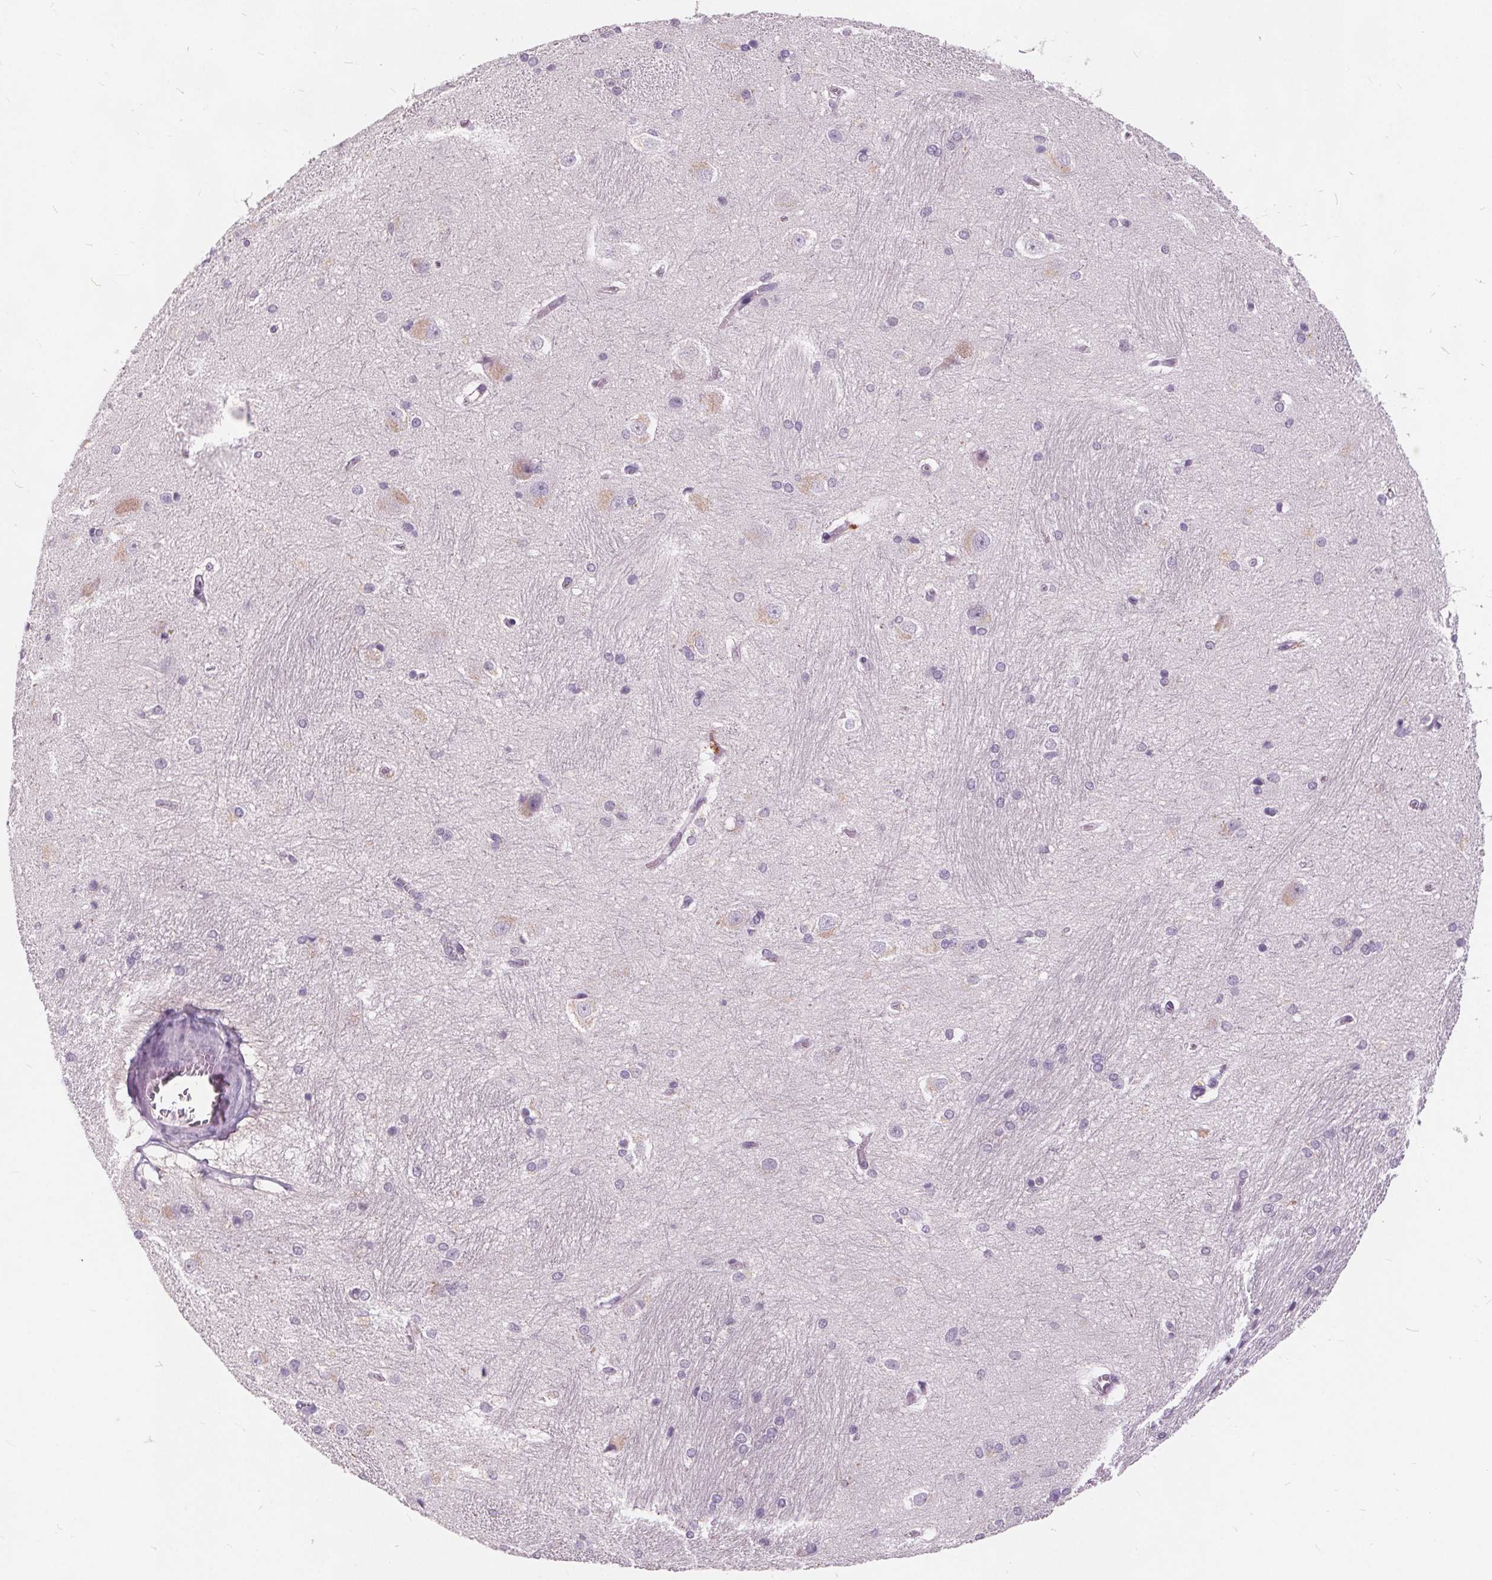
{"staining": {"intensity": "negative", "quantity": "none", "location": "none"}, "tissue": "hippocampus", "cell_type": "Glial cells", "image_type": "normal", "snomed": [{"axis": "morphology", "description": "Normal tissue, NOS"}, {"axis": "topography", "description": "Cerebral cortex"}, {"axis": "topography", "description": "Hippocampus"}], "caption": "This is a micrograph of IHC staining of benign hippocampus, which shows no positivity in glial cells. (DAB (3,3'-diaminobenzidine) immunohistochemistry (IHC), high magnification).", "gene": "PLA2G2E", "patient": {"sex": "female", "age": 19}}